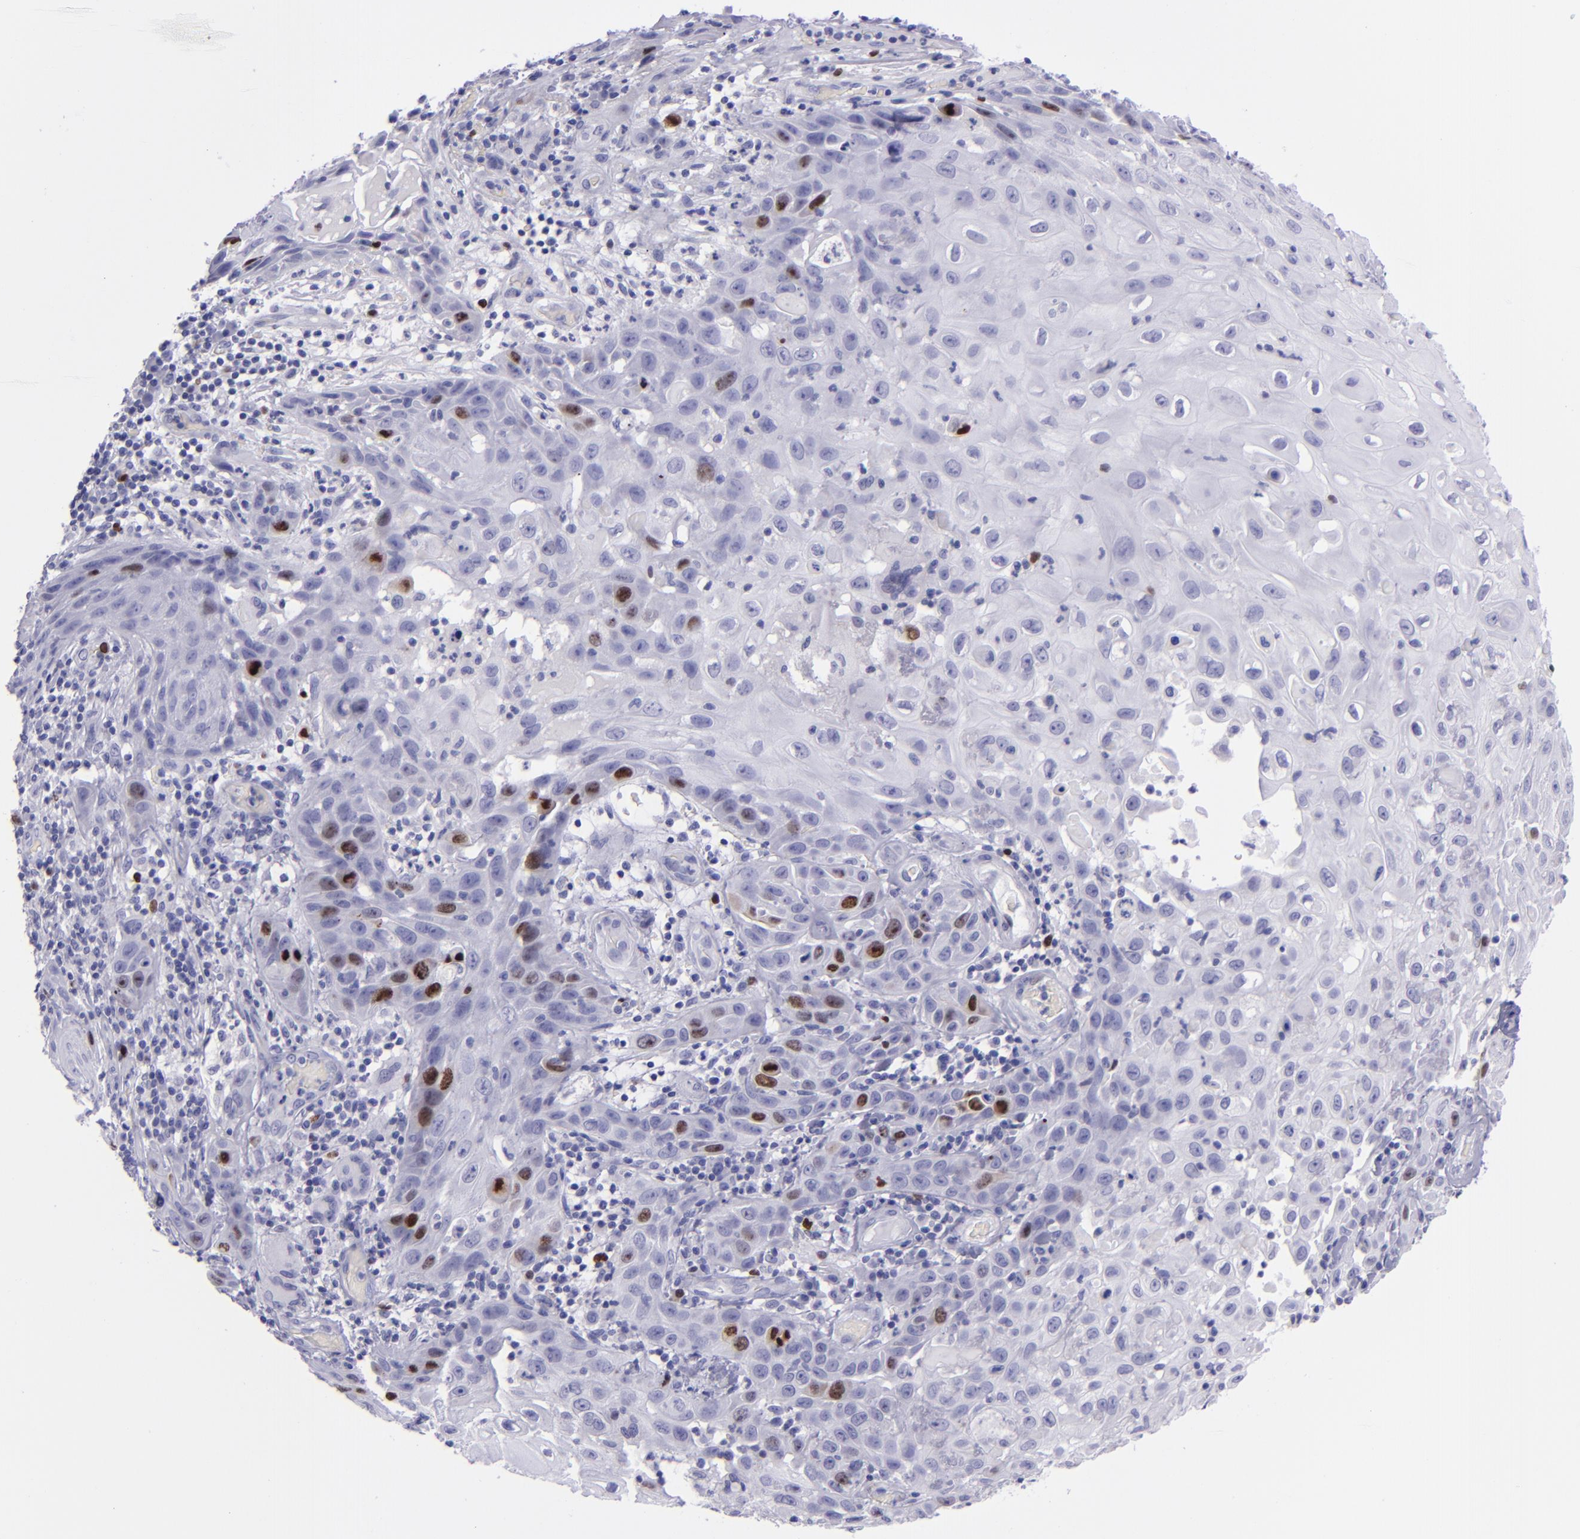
{"staining": {"intensity": "strong", "quantity": "<25%", "location": "nuclear"}, "tissue": "skin cancer", "cell_type": "Tumor cells", "image_type": "cancer", "snomed": [{"axis": "morphology", "description": "Squamous cell carcinoma, NOS"}, {"axis": "topography", "description": "Skin"}], "caption": "This photomicrograph shows IHC staining of human skin cancer (squamous cell carcinoma), with medium strong nuclear staining in approximately <25% of tumor cells.", "gene": "TOP2A", "patient": {"sex": "male", "age": 84}}